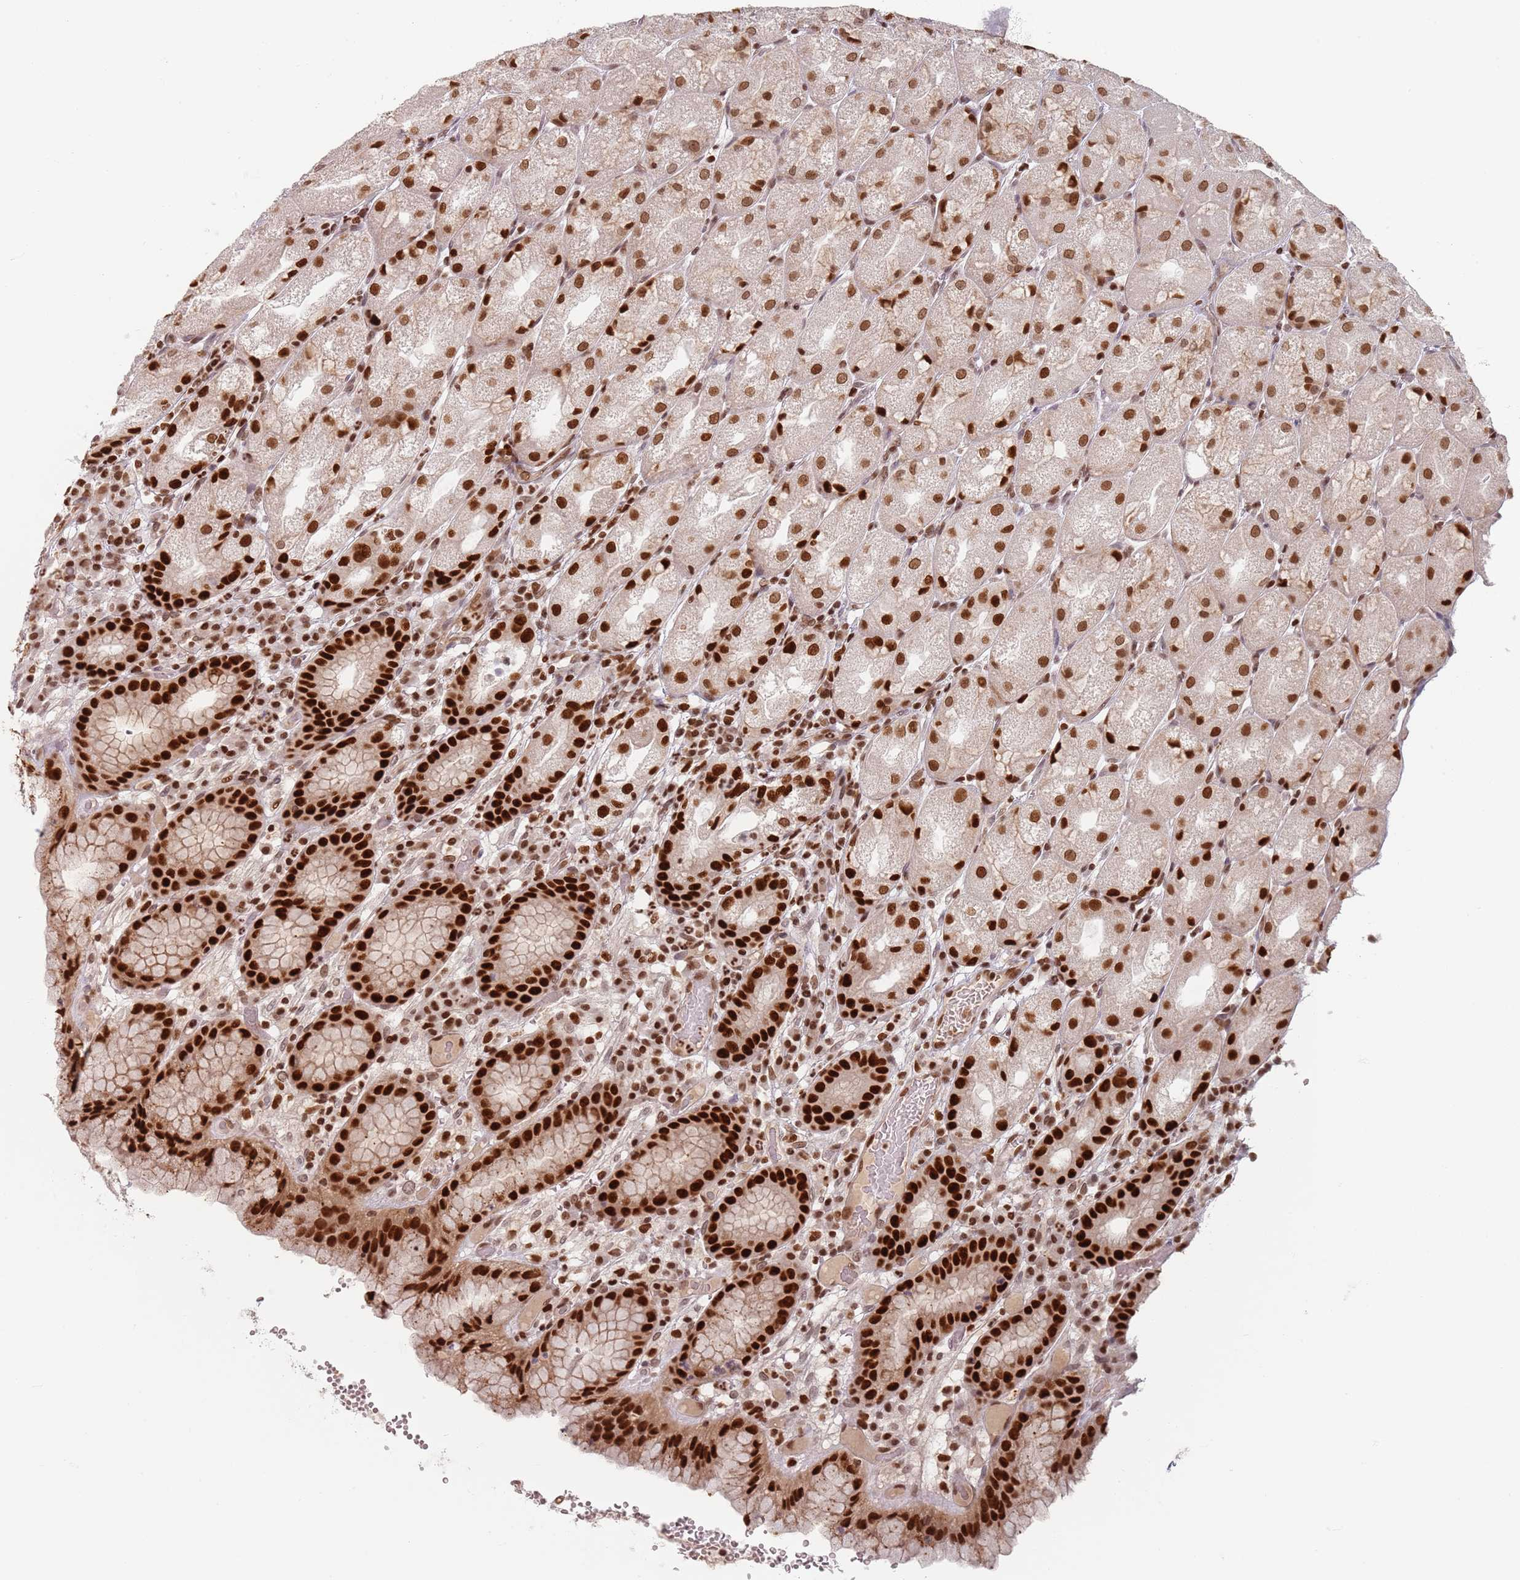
{"staining": {"intensity": "strong", "quantity": ">75%", "location": "nuclear"}, "tissue": "stomach", "cell_type": "Glandular cells", "image_type": "normal", "snomed": [{"axis": "morphology", "description": "Normal tissue, NOS"}, {"axis": "topography", "description": "Stomach, upper"}], "caption": "A micrograph showing strong nuclear staining in about >75% of glandular cells in normal stomach, as visualized by brown immunohistochemical staining.", "gene": "NUP50", "patient": {"sex": "male", "age": 52}}